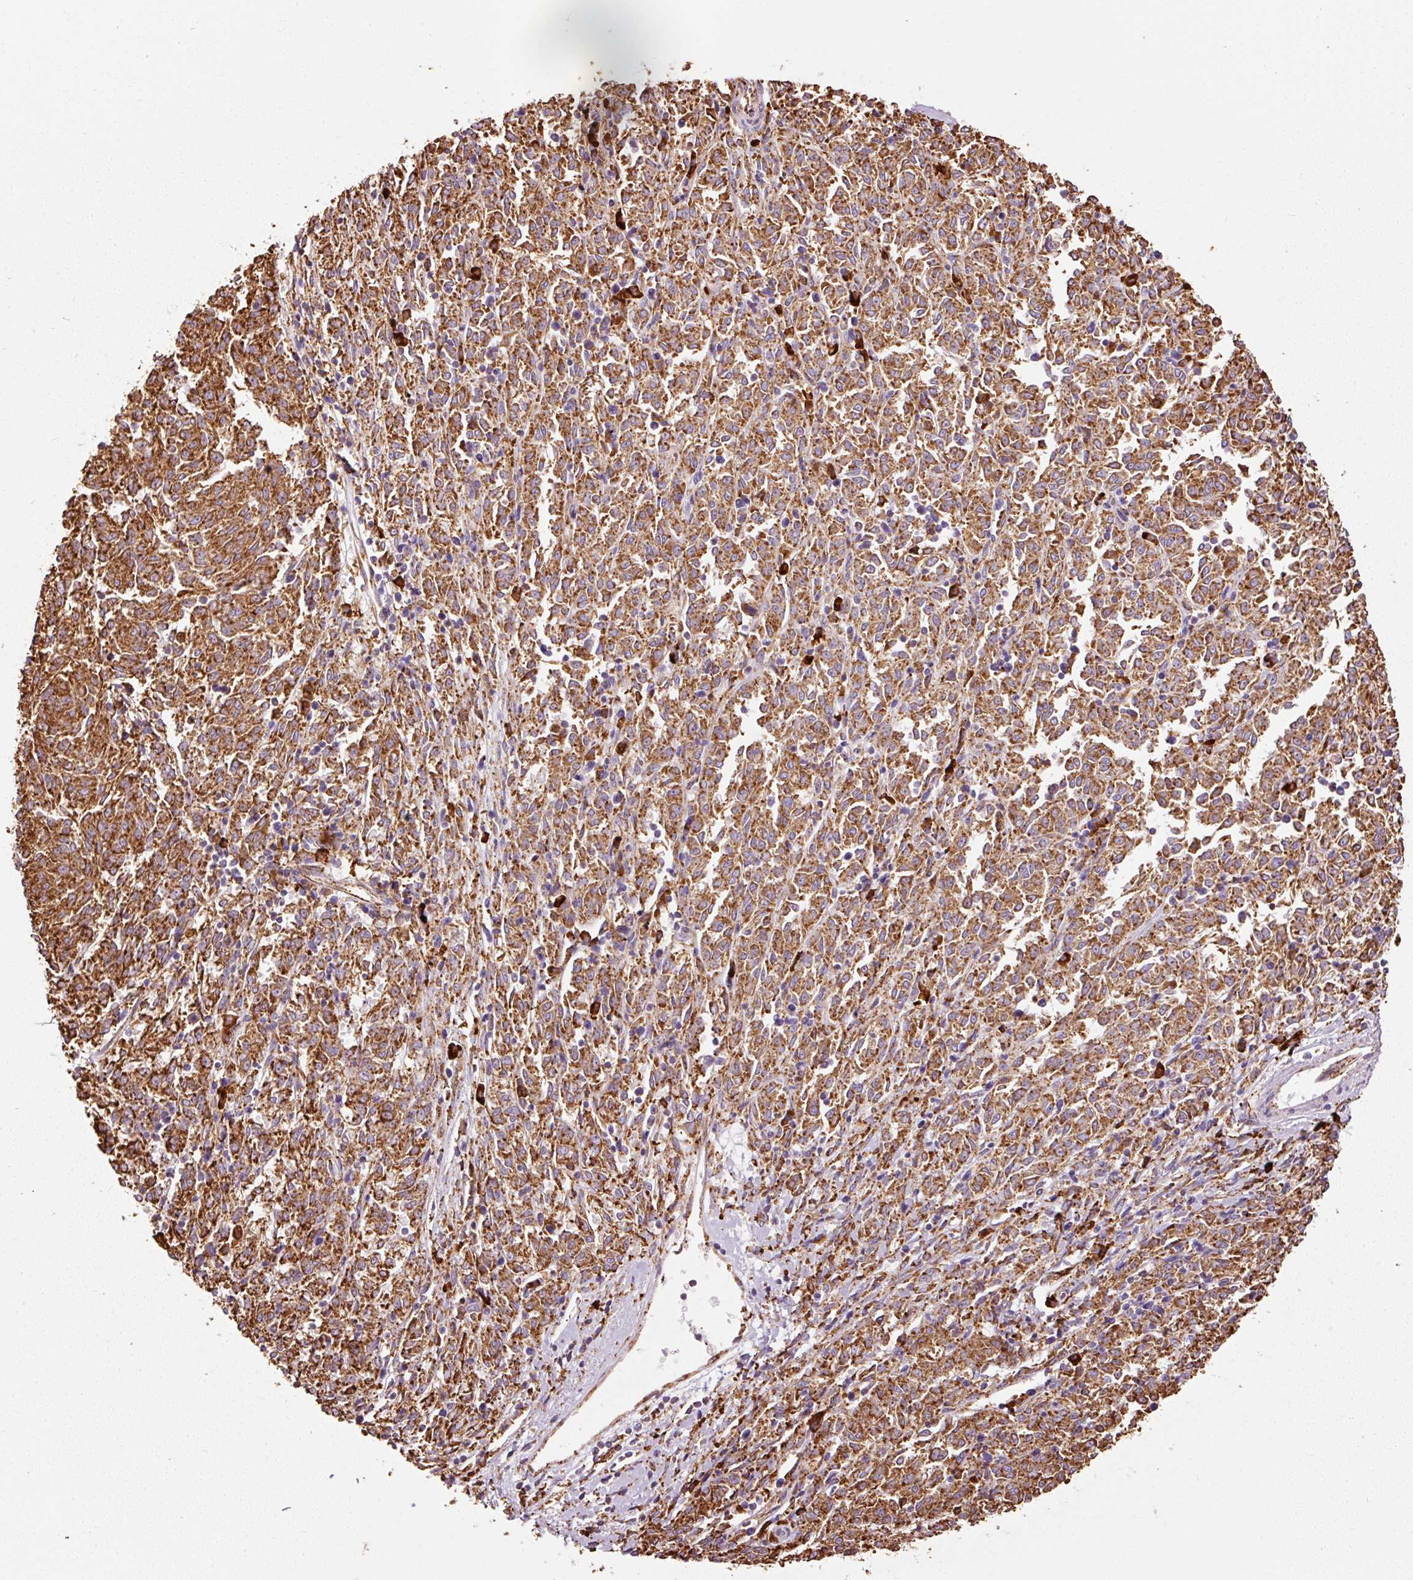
{"staining": {"intensity": "strong", "quantity": ">75%", "location": "cytoplasmic/membranous"}, "tissue": "melanoma", "cell_type": "Tumor cells", "image_type": "cancer", "snomed": [{"axis": "morphology", "description": "Malignant melanoma, NOS"}, {"axis": "topography", "description": "Skin"}], "caption": "Tumor cells reveal high levels of strong cytoplasmic/membranous staining in approximately >75% of cells in melanoma. (Brightfield microscopy of DAB IHC at high magnification).", "gene": "KLC1", "patient": {"sex": "female", "age": 72}}